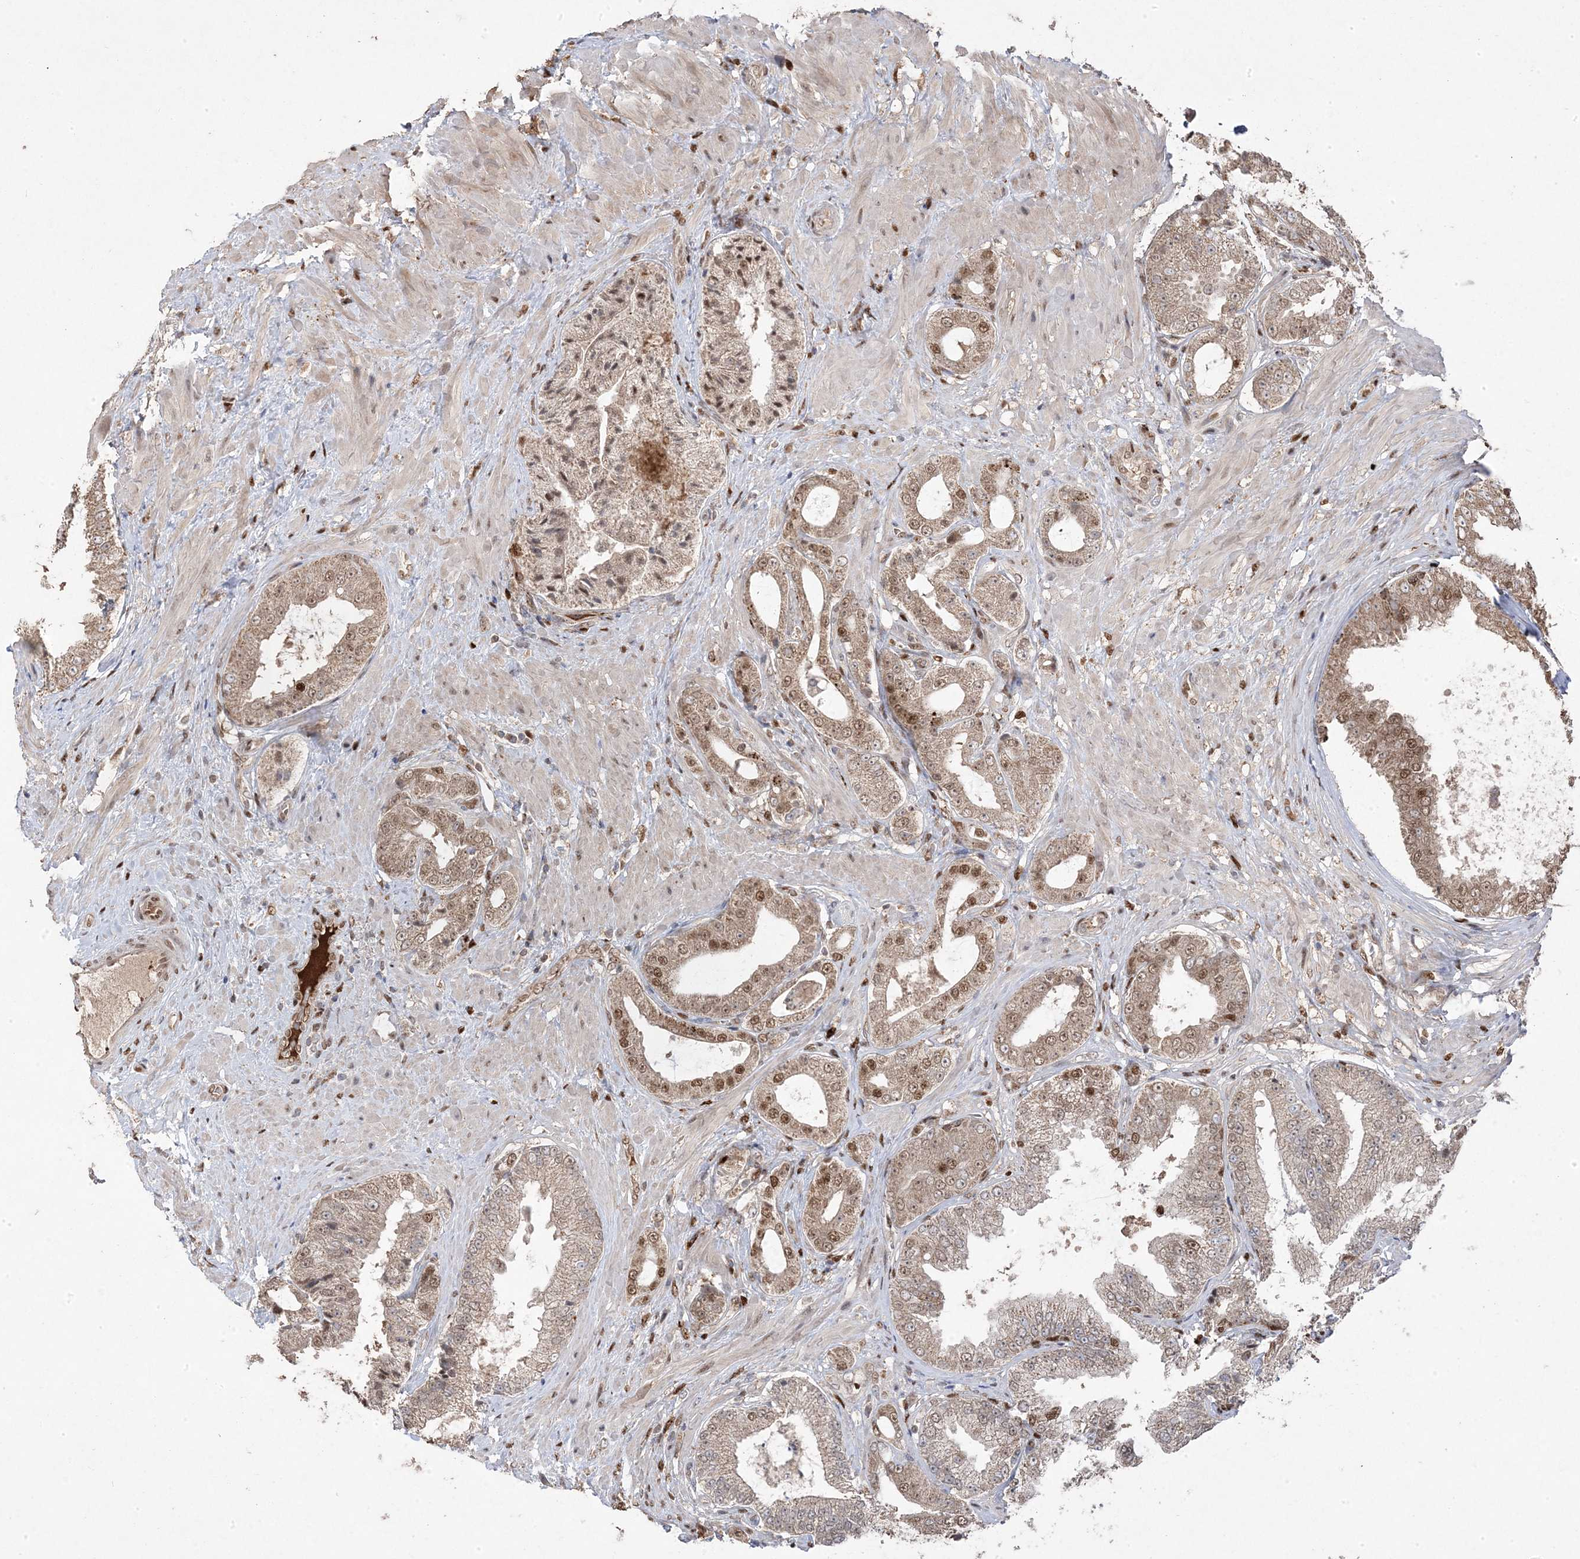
{"staining": {"intensity": "moderate", "quantity": ">75%", "location": "cytoplasmic/membranous,nuclear"}, "tissue": "prostate cancer", "cell_type": "Tumor cells", "image_type": "cancer", "snomed": [{"axis": "morphology", "description": "Adenocarcinoma, Low grade"}, {"axis": "topography", "description": "Prostate"}], "caption": "Tumor cells show medium levels of moderate cytoplasmic/membranous and nuclear staining in about >75% of cells in prostate cancer. (Stains: DAB in brown, nuclei in blue, Microscopy: brightfield microscopy at high magnification).", "gene": "PPOX", "patient": {"sex": "male", "age": 63}}